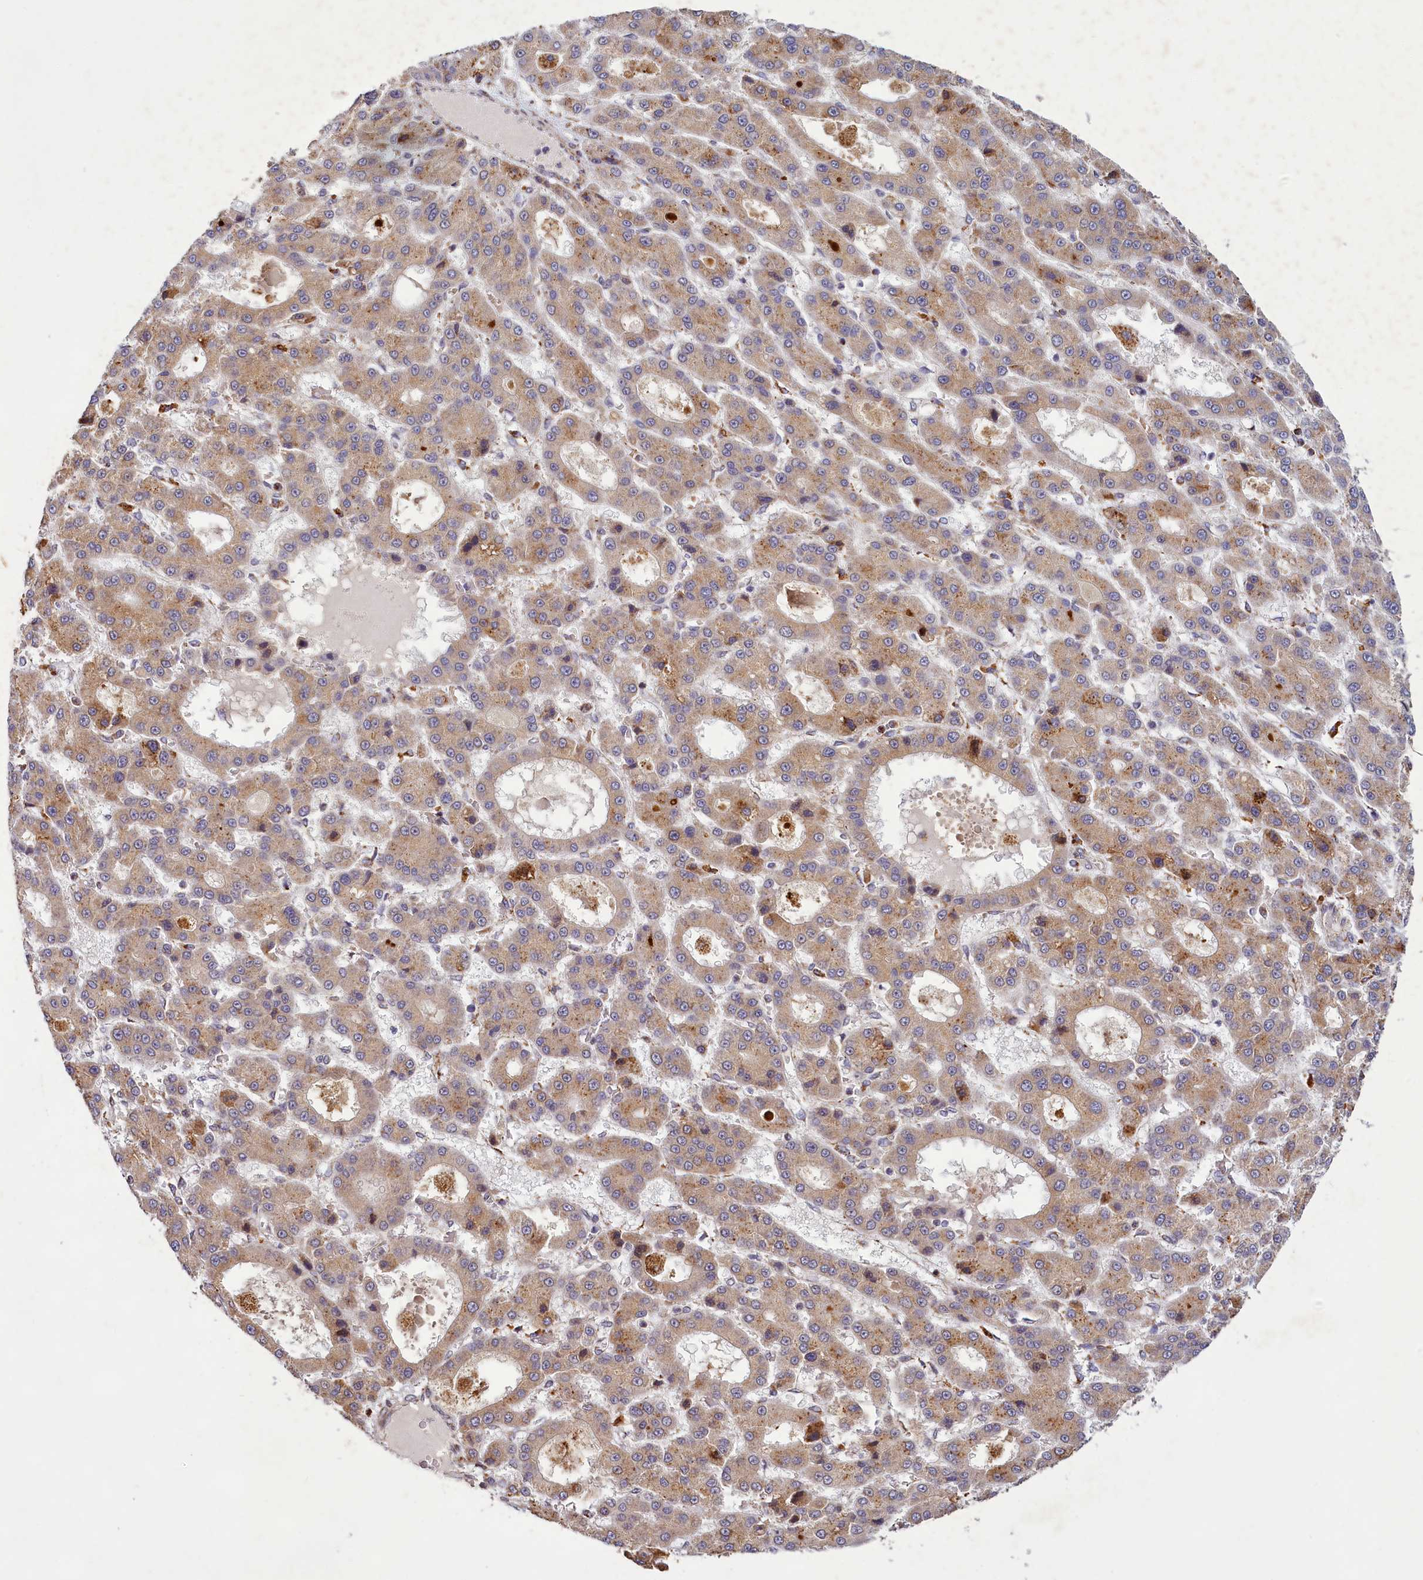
{"staining": {"intensity": "moderate", "quantity": ">75%", "location": "cytoplasmic/membranous"}, "tissue": "liver cancer", "cell_type": "Tumor cells", "image_type": "cancer", "snomed": [{"axis": "morphology", "description": "Carcinoma, Hepatocellular, NOS"}, {"axis": "topography", "description": "Liver"}], "caption": "Tumor cells demonstrate medium levels of moderate cytoplasmic/membranous staining in about >75% of cells in human liver cancer (hepatocellular carcinoma).", "gene": "DYNC2H1", "patient": {"sex": "male", "age": 70}}